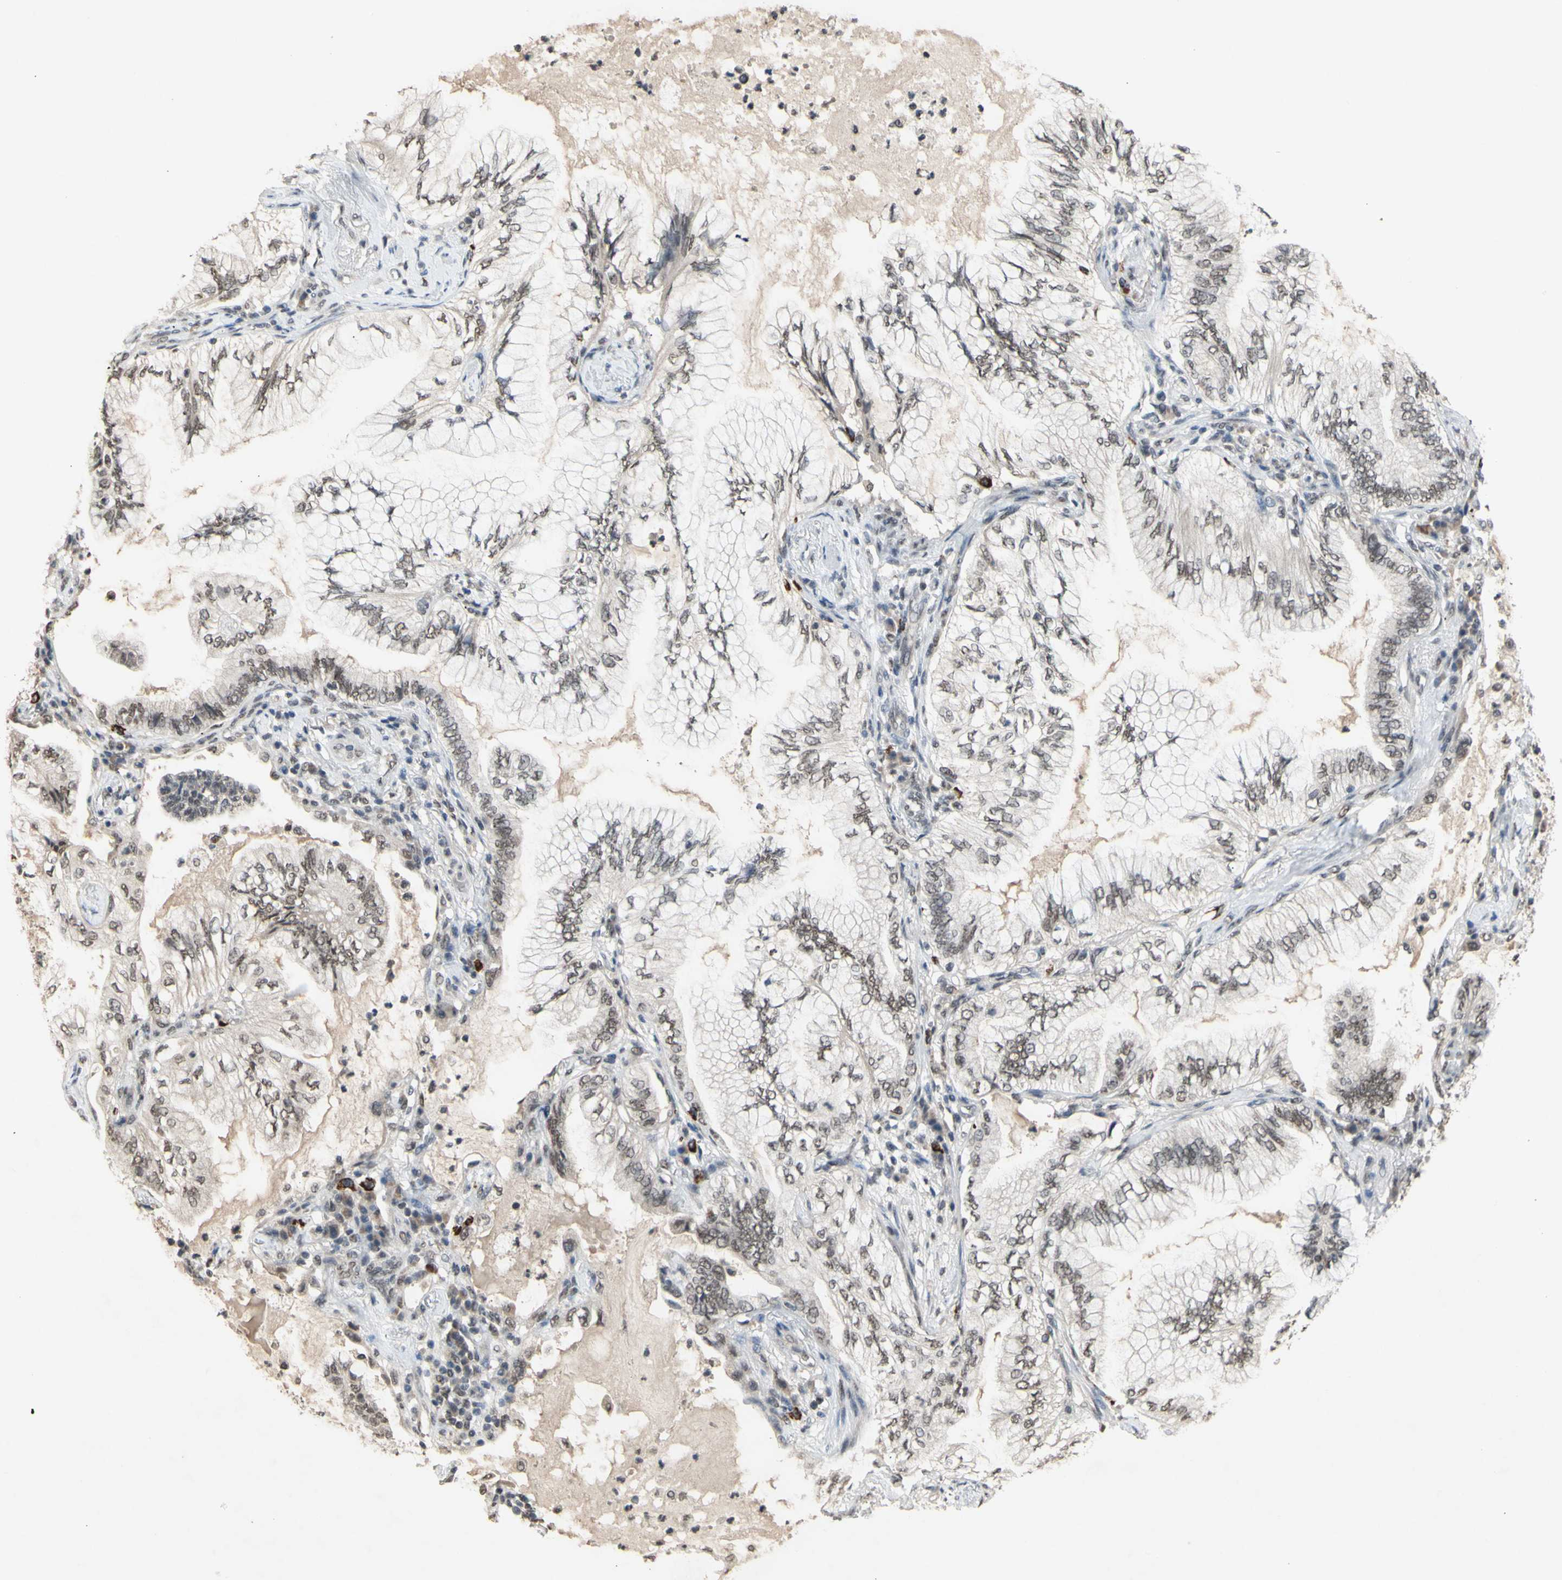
{"staining": {"intensity": "weak", "quantity": ">75%", "location": "nuclear"}, "tissue": "lung cancer", "cell_type": "Tumor cells", "image_type": "cancer", "snomed": [{"axis": "morphology", "description": "Normal tissue, NOS"}, {"axis": "morphology", "description": "Adenocarcinoma, NOS"}, {"axis": "topography", "description": "Bronchus"}, {"axis": "topography", "description": "Lung"}], "caption": "Protein analysis of adenocarcinoma (lung) tissue exhibits weak nuclear expression in approximately >75% of tumor cells.", "gene": "SFPQ", "patient": {"sex": "female", "age": 70}}